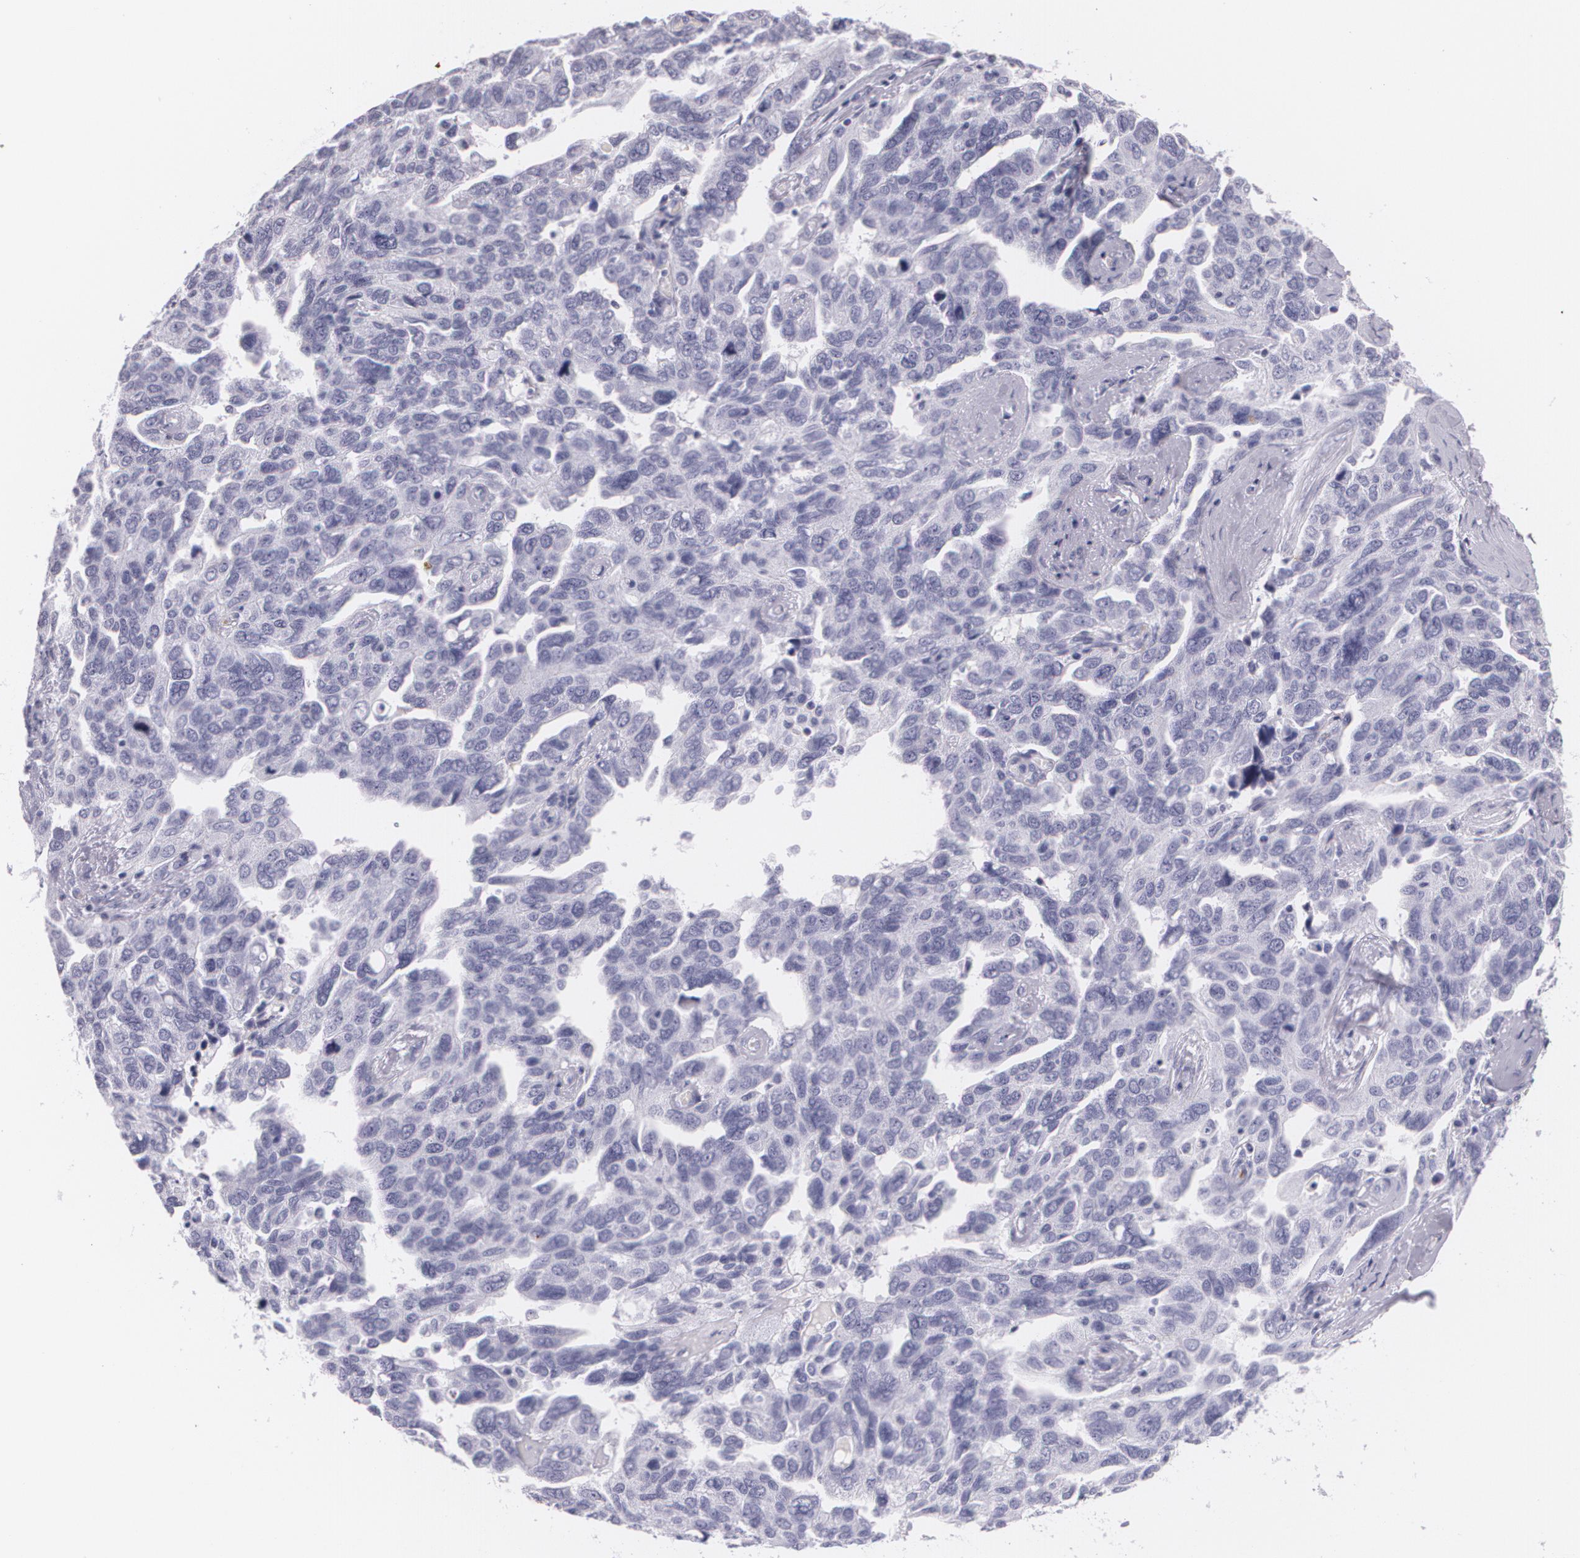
{"staining": {"intensity": "negative", "quantity": "none", "location": "none"}, "tissue": "ovarian cancer", "cell_type": "Tumor cells", "image_type": "cancer", "snomed": [{"axis": "morphology", "description": "Cystadenocarcinoma, serous, NOS"}, {"axis": "topography", "description": "Ovary"}], "caption": "An immunohistochemistry (IHC) micrograph of serous cystadenocarcinoma (ovarian) is shown. There is no staining in tumor cells of serous cystadenocarcinoma (ovarian).", "gene": "DLG4", "patient": {"sex": "female", "age": 64}}